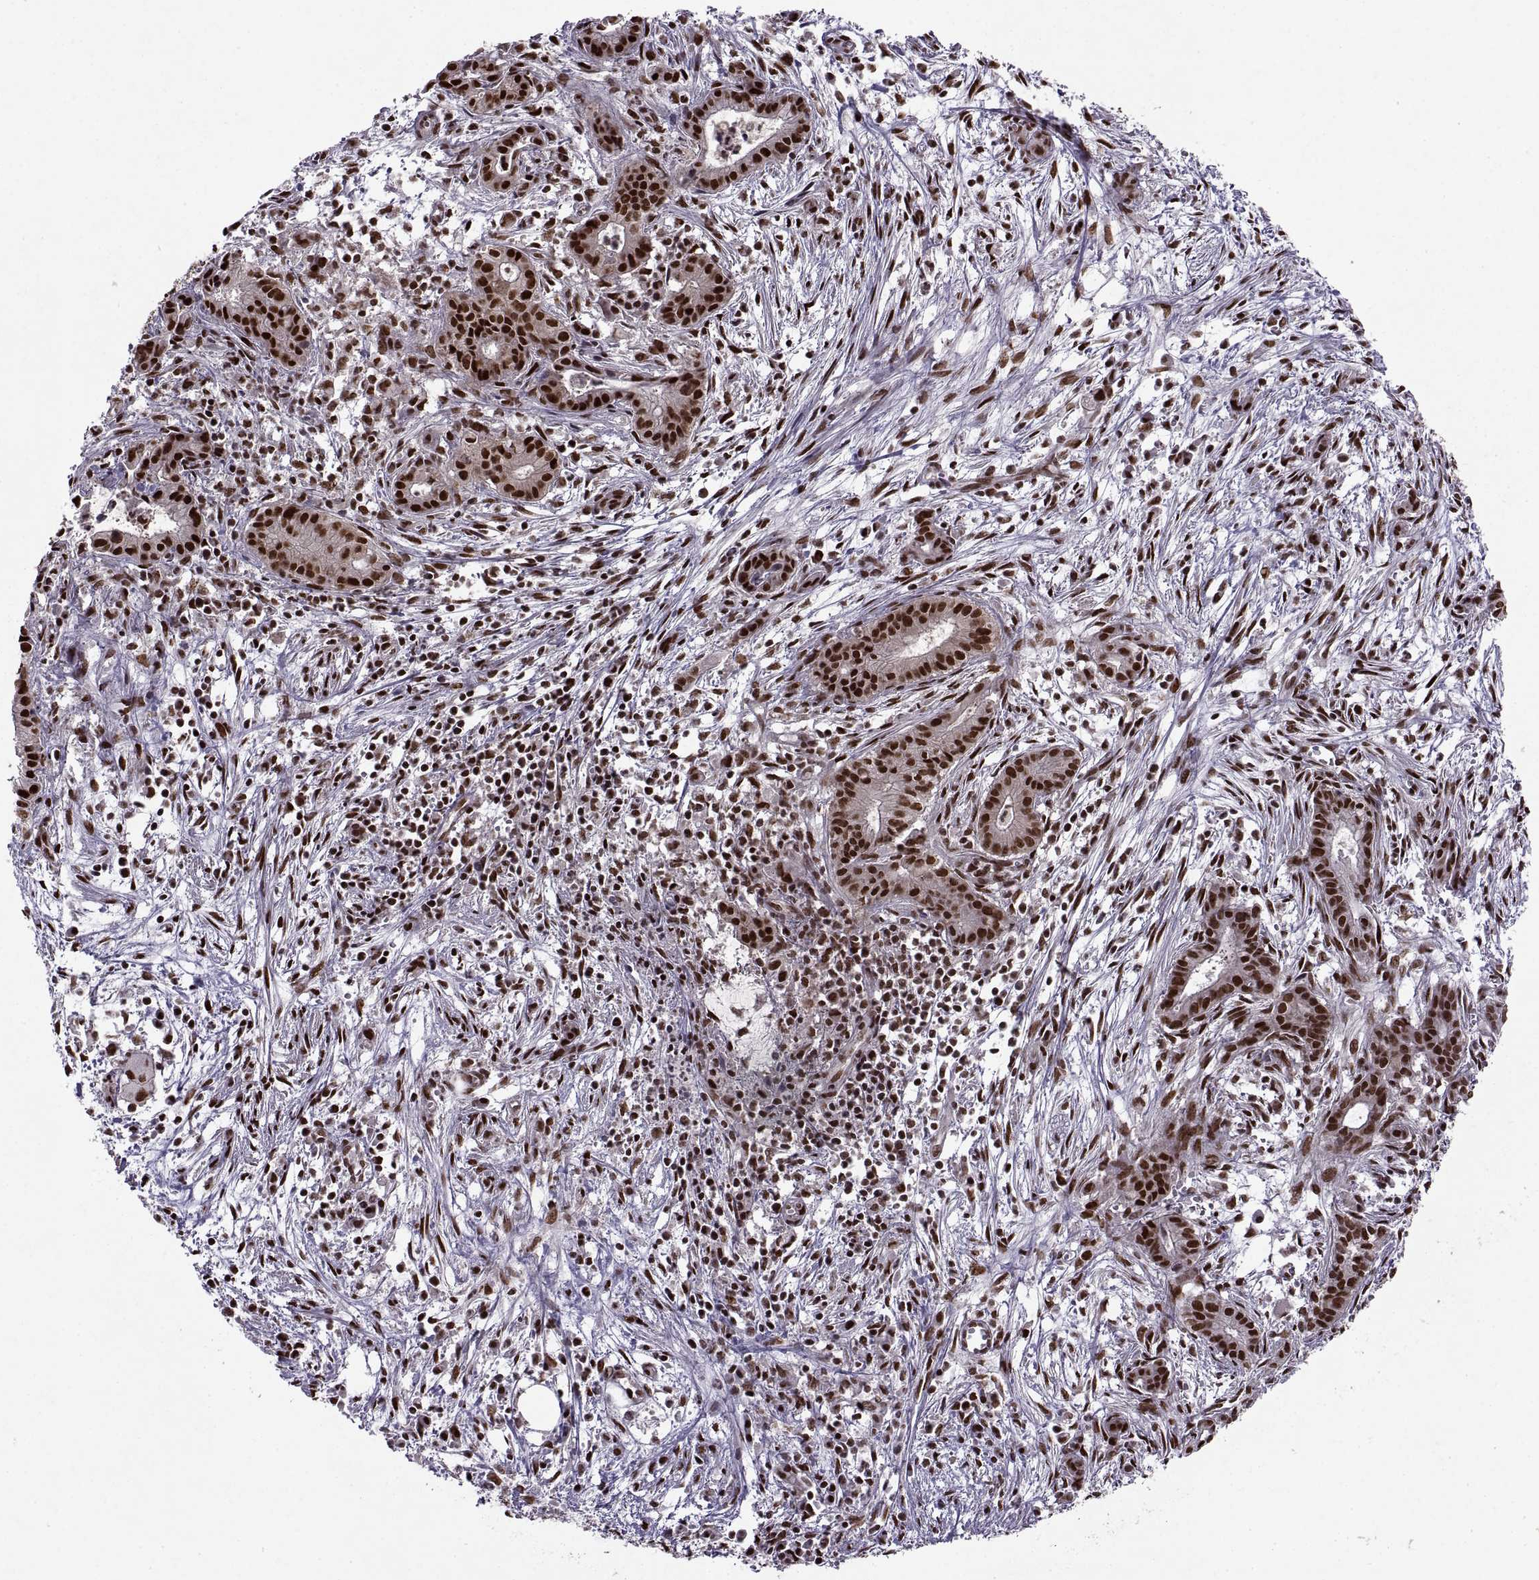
{"staining": {"intensity": "strong", "quantity": ">75%", "location": "nuclear"}, "tissue": "pancreatic cancer", "cell_type": "Tumor cells", "image_type": "cancer", "snomed": [{"axis": "morphology", "description": "Adenocarcinoma, NOS"}, {"axis": "topography", "description": "Pancreas"}], "caption": "There is high levels of strong nuclear expression in tumor cells of pancreatic adenocarcinoma, as demonstrated by immunohistochemical staining (brown color).", "gene": "MT1E", "patient": {"sex": "male", "age": 48}}